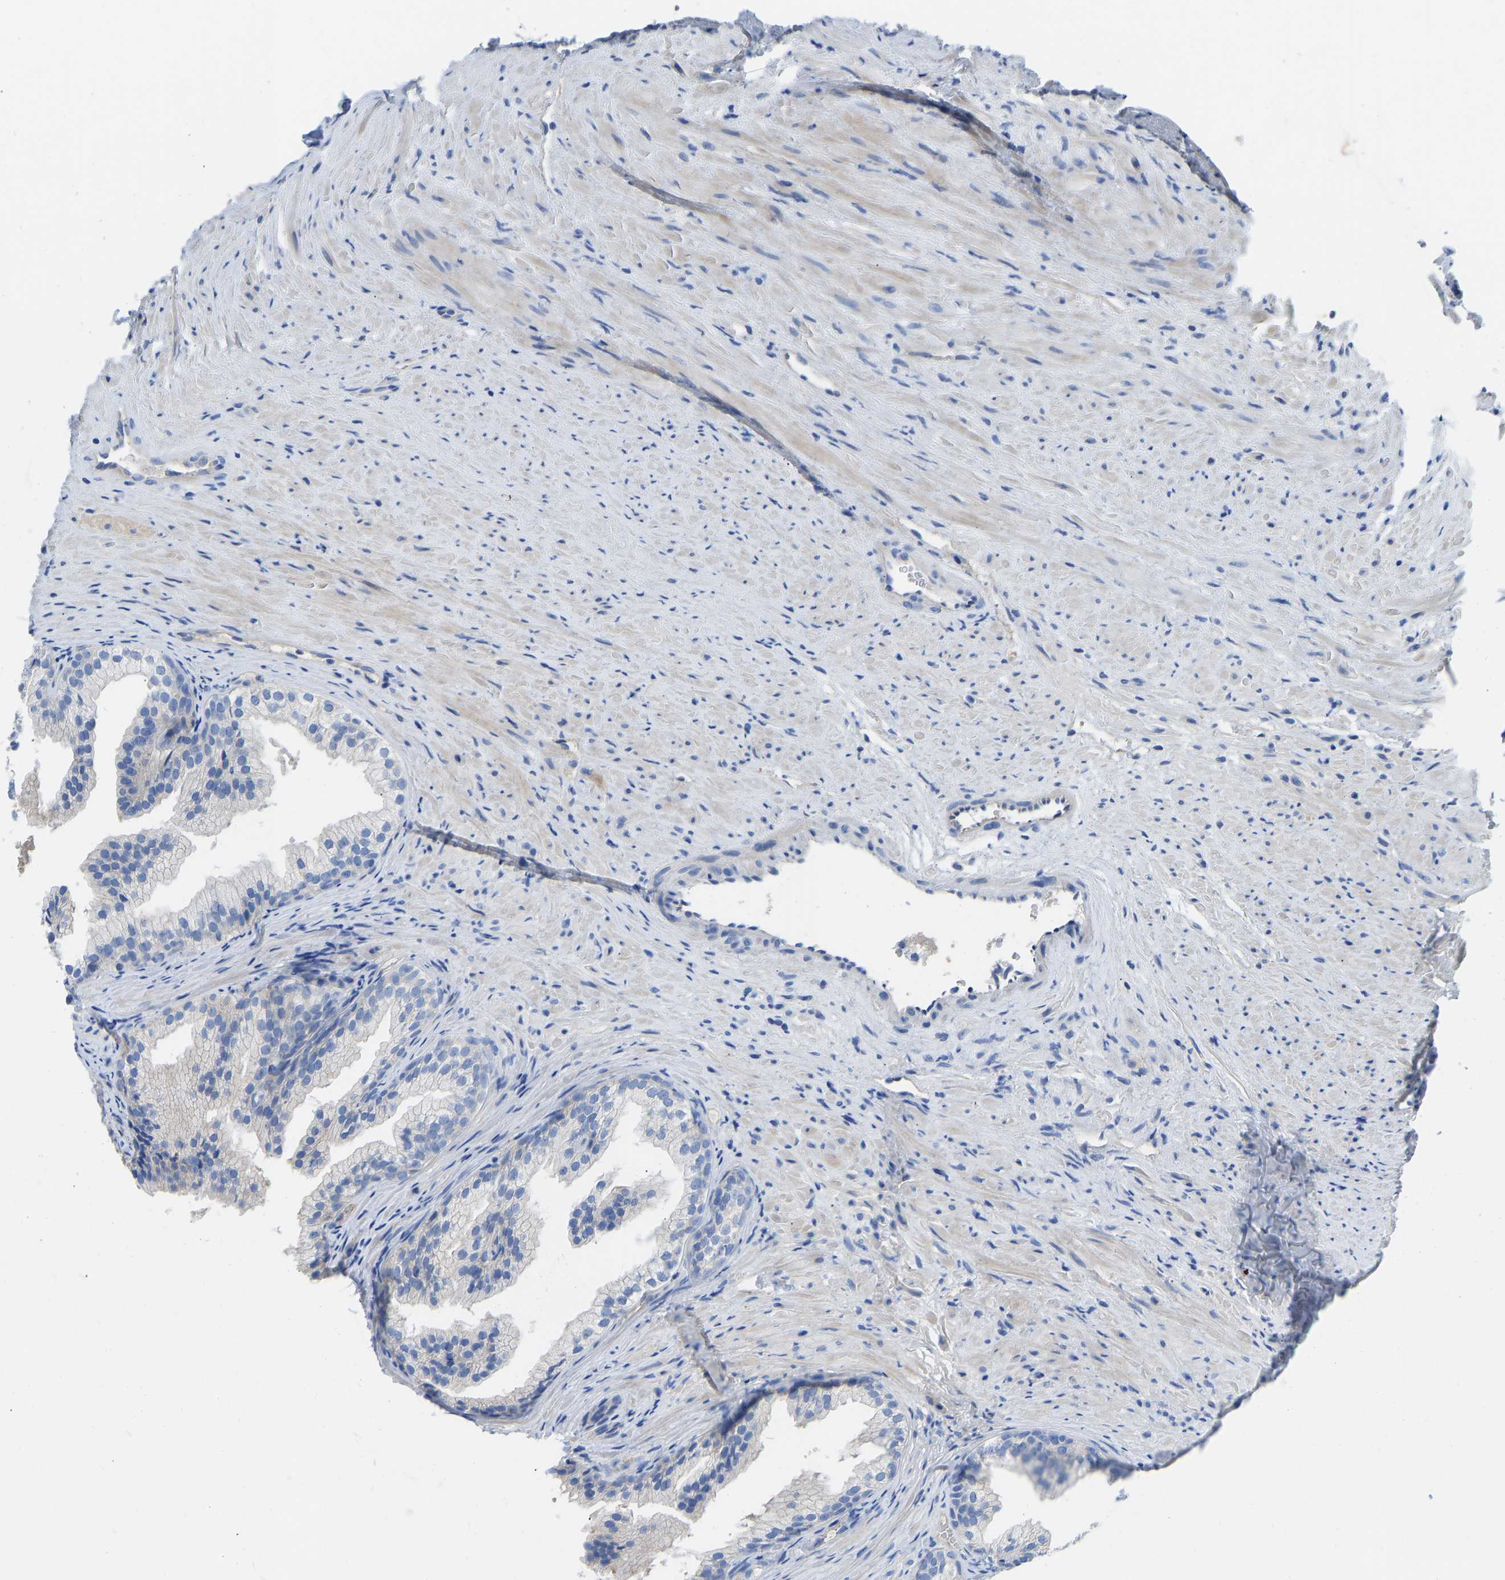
{"staining": {"intensity": "negative", "quantity": "none", "location": "none"}, "tissue": "prostate", "cell_type": "Glandular cells", "image_type": "normal", "snomed": [{"axis": "morphology", "description": "Normal tissue, NOS"}, {"axis": "topography", "description": "Prostate"}], "caption": "Benign prostate was stained to show a protein in brown. There is no significant expression in glandular cells. The staining was performed using DAB (3,3'-diaminobenzidine) to visualize the protein expression in brown, while the nuclei were stained in blue with hematoxylin (Magnification: 20x).", "gene": "CHAD", "patient": {"sex": "male", "age": 76}}